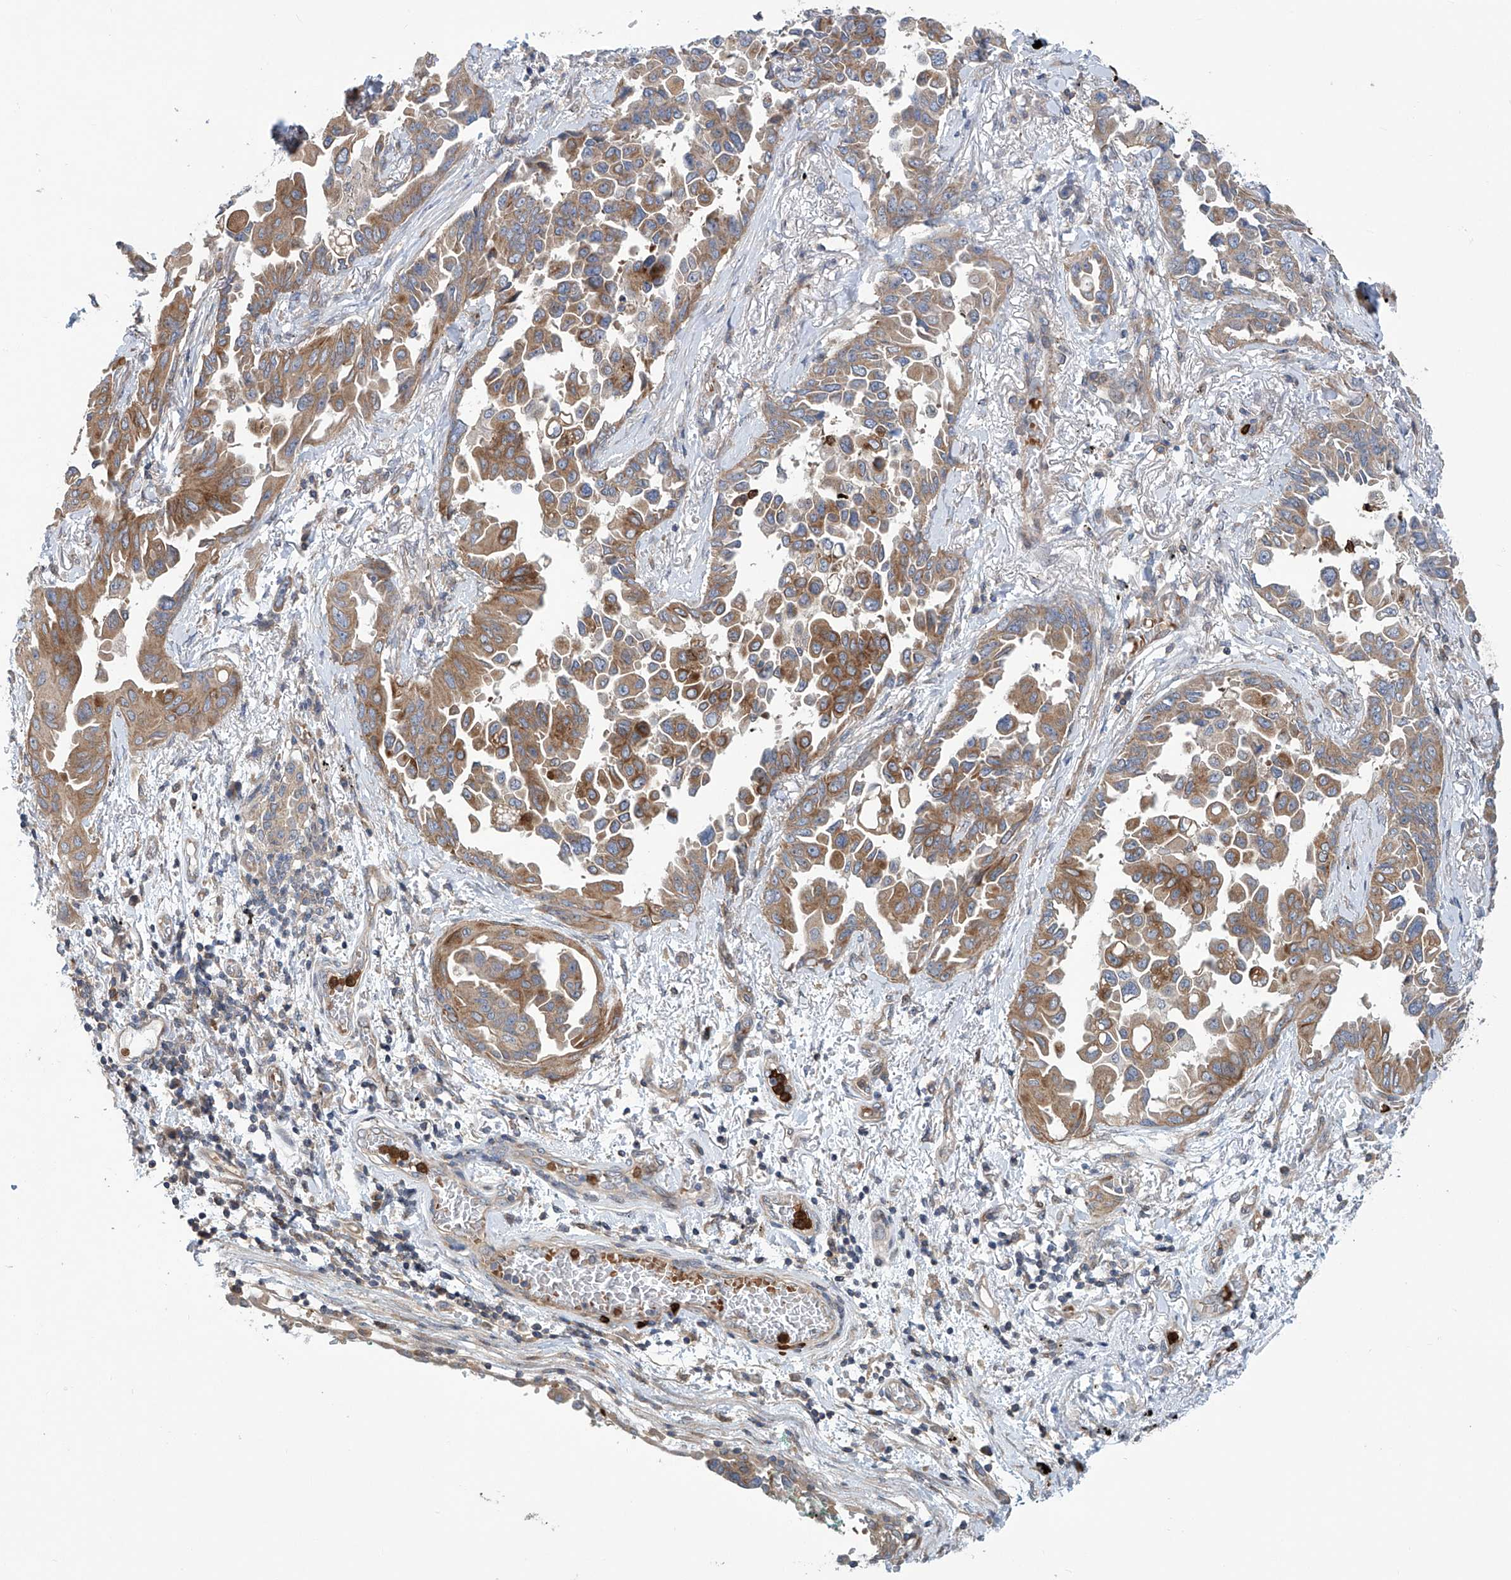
{"staining": {"intensity": "moderate", "quantity": ">75%", "location": "cytoplasmic/membranous"}, "tissue": "lung cancer", "cell_type": "Tumor cells", "image_type": "cancer", "snomed": [{"axis": "morphology", "description": "Adenocarcinoma, NOS"}, {"axis": "topography", "description": "Lung"}], "caption": "Tumor cells show medium levels of moderate cytoplasmic/membranous positivity in approximately >75% of cells in human adenocarcinoma (lung). (Brightfield microscopy of DAB IHC at high magnification).", "gene": "EIF2D", "patient": {"sex": "female", "age": 67}}